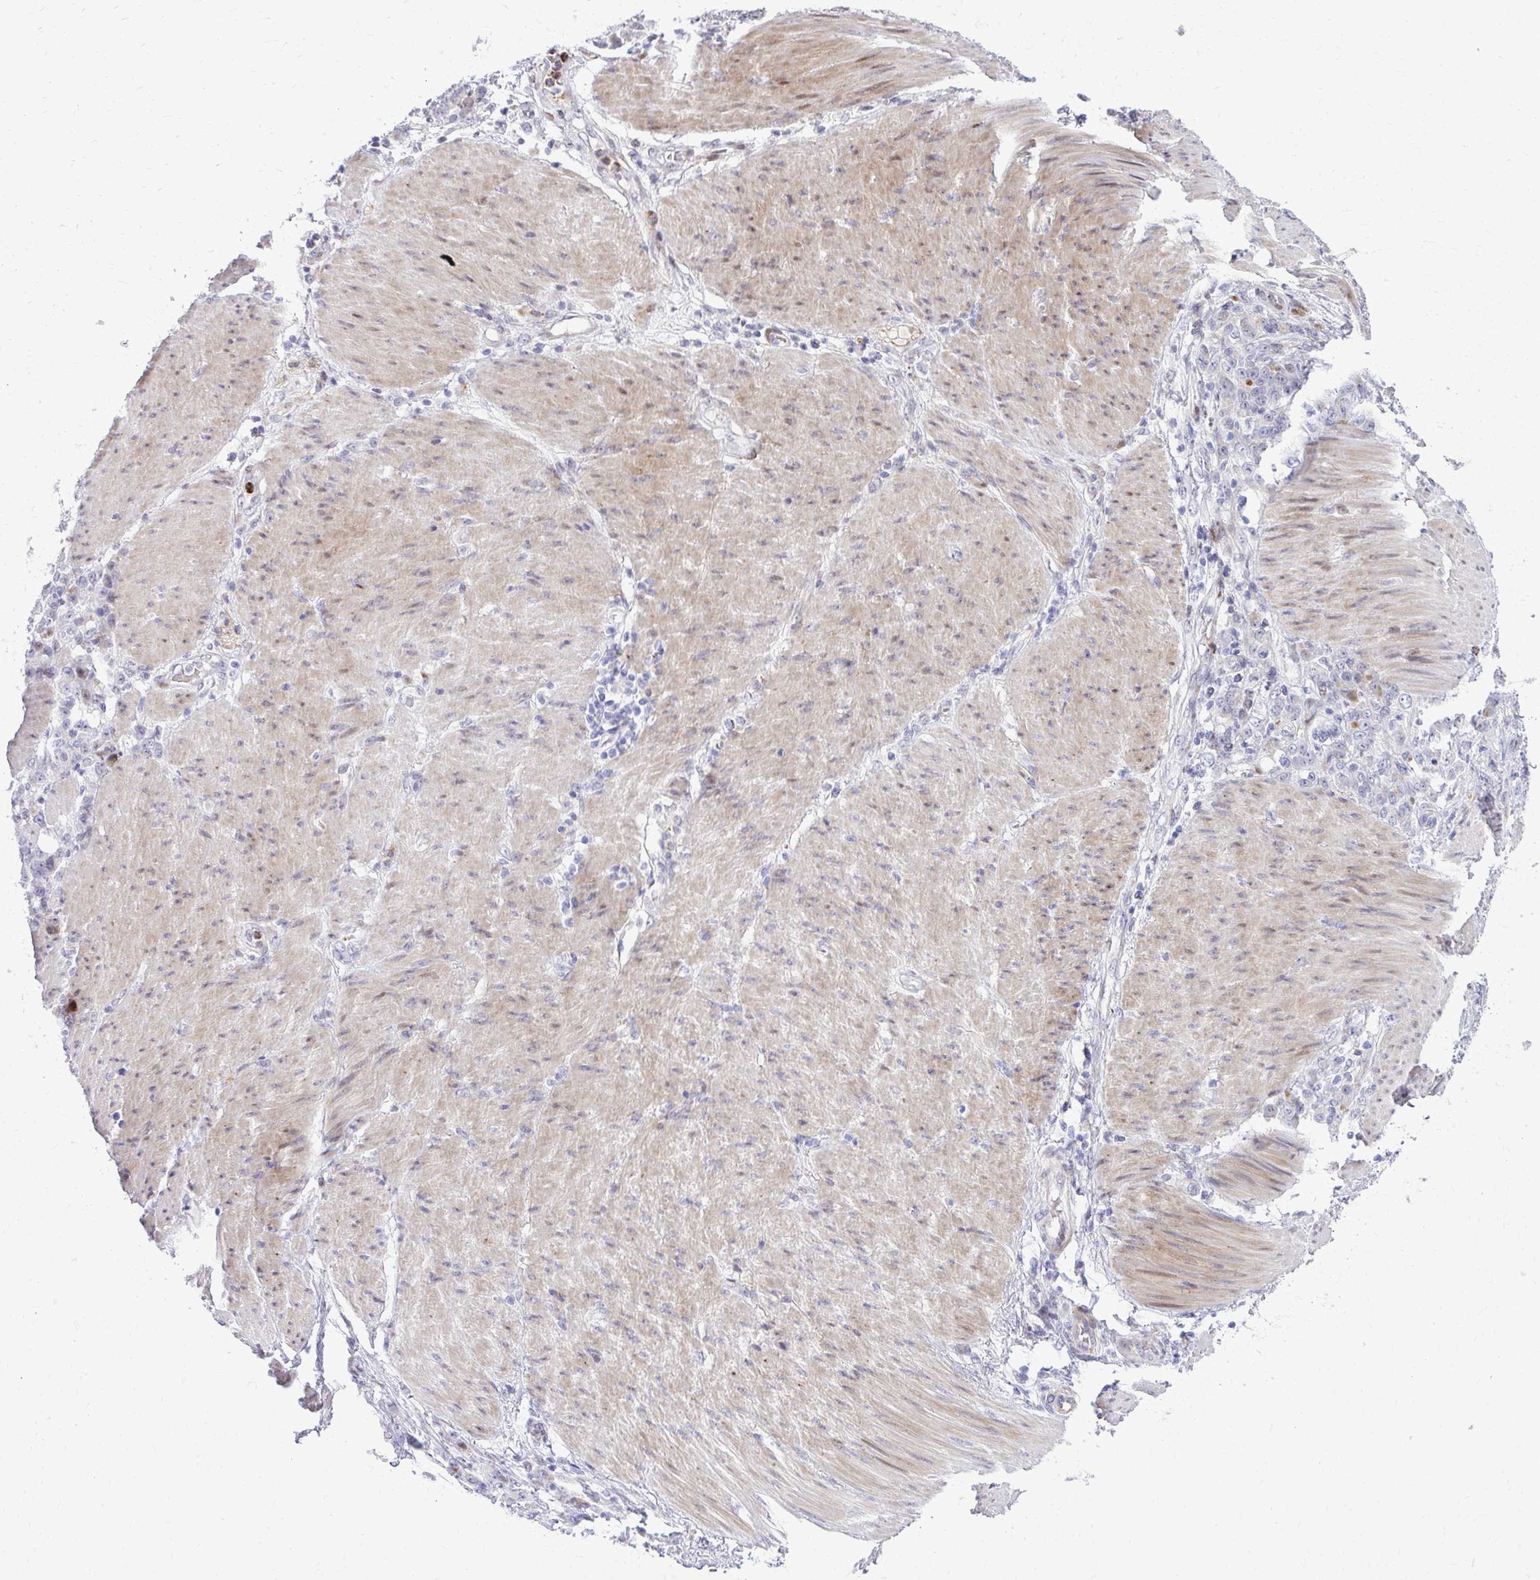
{"staining": {"intensity": "negative", "quantity": "none", "location": "none"}, "tissue": "stomach cancer", "cell_type": "Tumor cells", "image_type": "cancer", "snomed": [{"axis": "morphology", "description": "Adenocarcinoma, NOS"}, {"axis": "topography", "description": "Stomach"}], "caption": "The photomicrograph reveals no significant expression in tumor cells of adenocarcinoma (stomach).", "gene": "DLX4", "patient": {"sex": "female", "age": 79}}